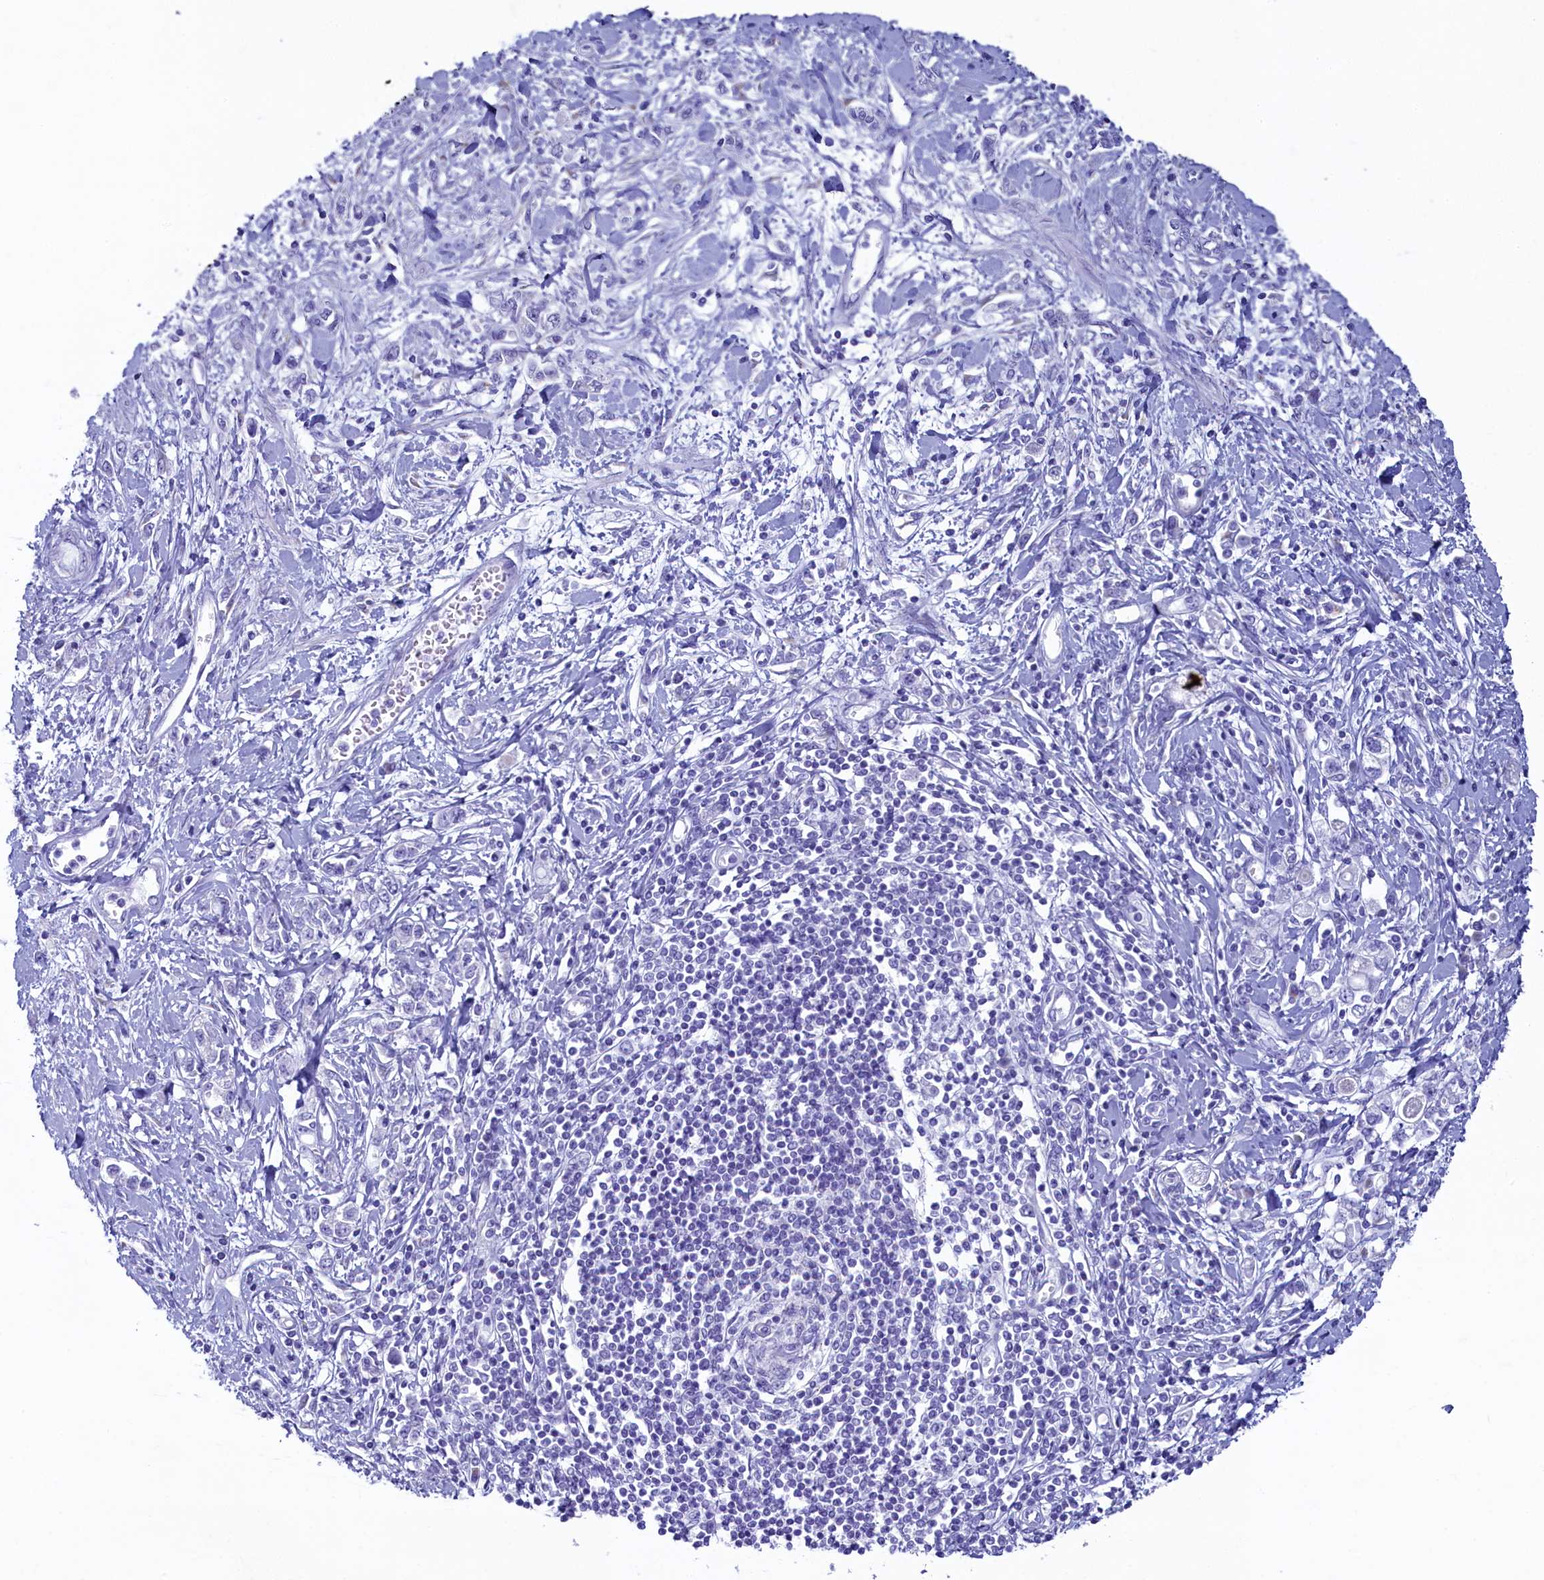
{"staining": {"intensity": "negative", "quantity": "none", "location": "none"}, "tissue": "stomach cancer", "cell_type": "Tumor cells", "image_type": "cancer", "snomed": [{"axis": "morphology", "description": "Adenocarcinoma, NOS"}, {"axis": "topography", "description": "Stomach"}], "caption": "Immunohistochemical staining of stomach cancer displays no significant expression in tumor cells.", "gene": "SKA3", "patient": {"sex": "female", "age": 76}}